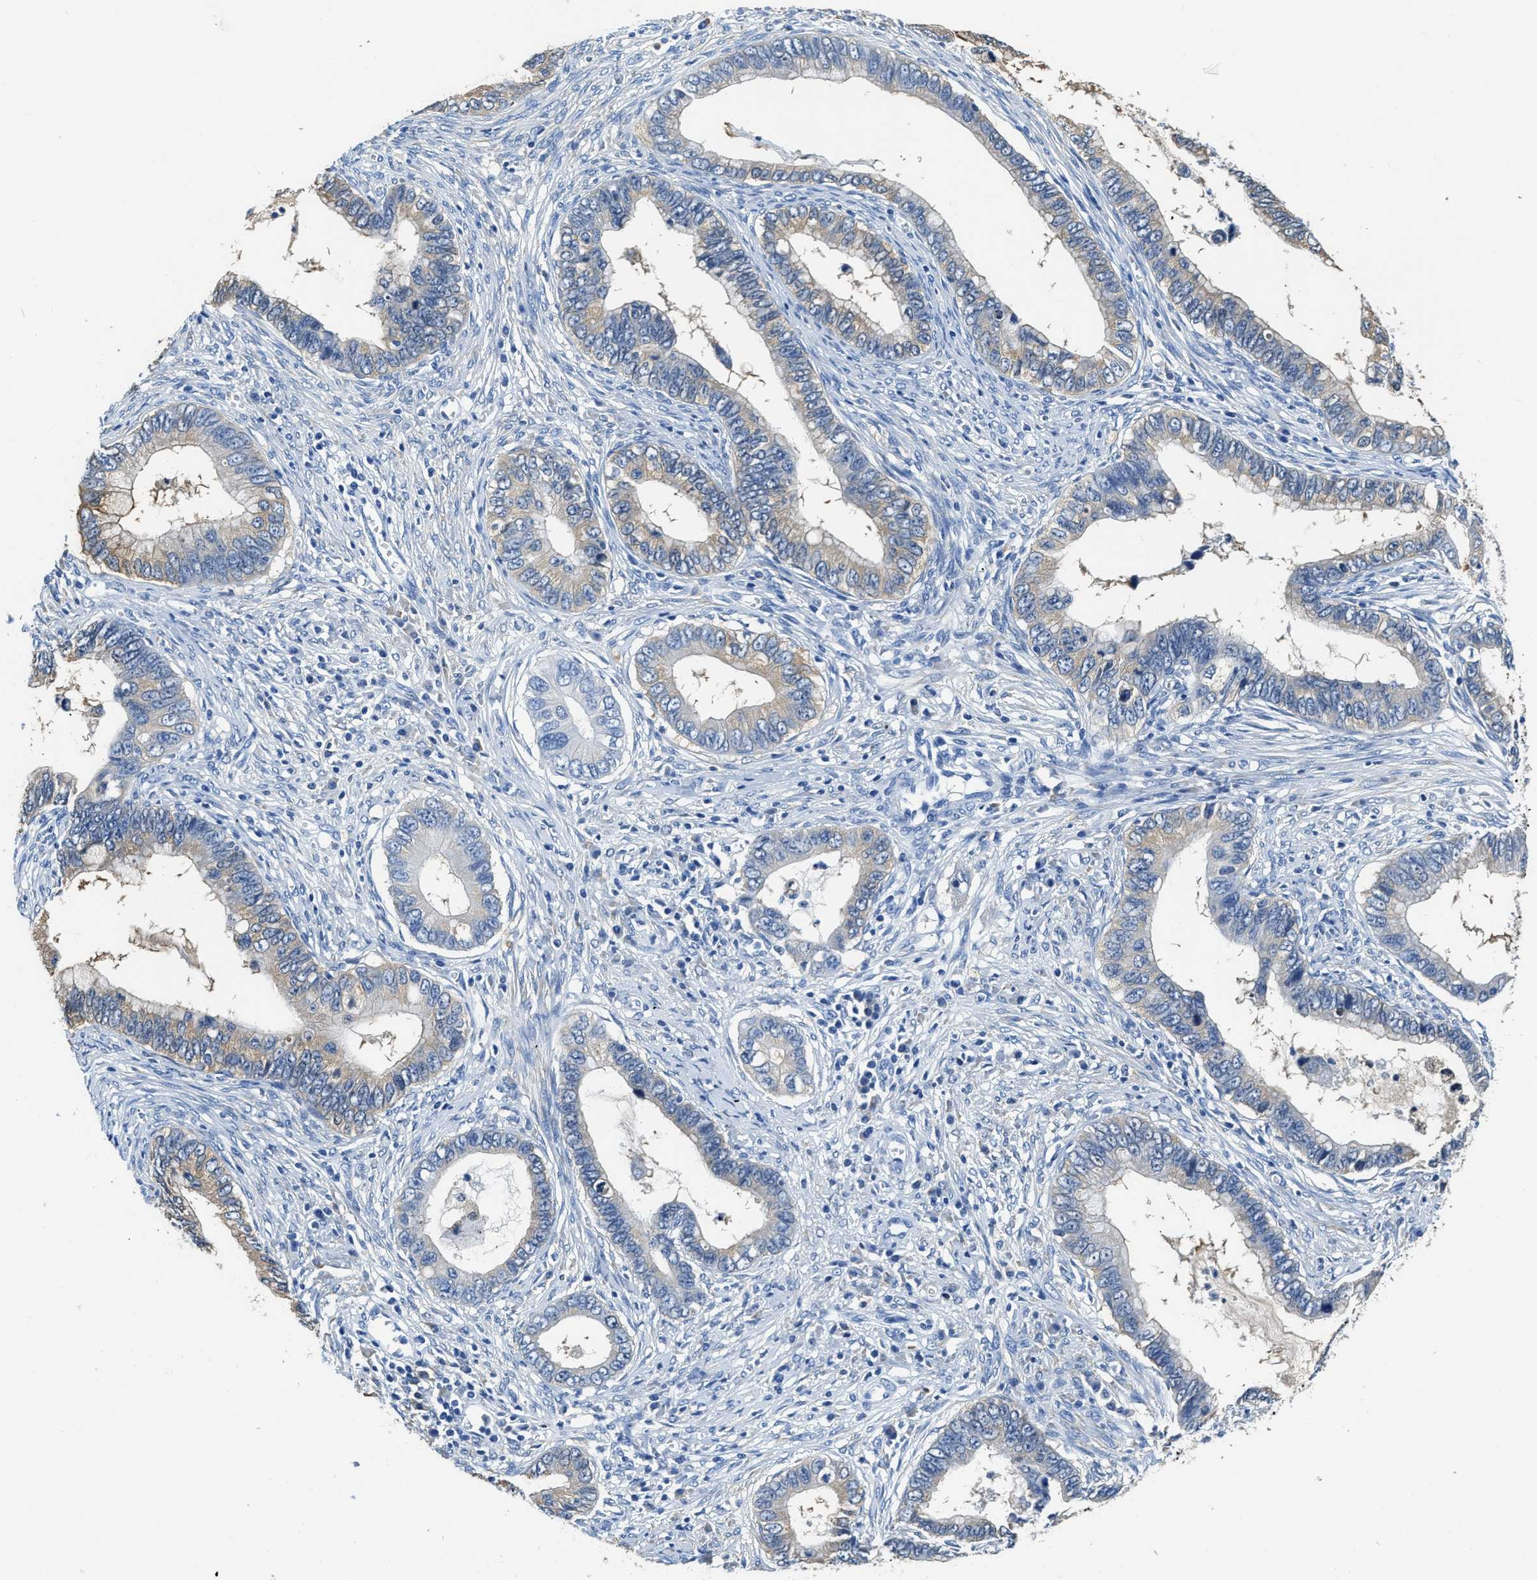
{"staining": {"intensity": "weak", "quantity": "25%-75%", "location": "cytoplasmic/membranous"}, "tissue": "cervical cancer", "cell_type": "Tumor cells", "image_type": "cancer", "snomed": [{"axis": "morphology", "description": "Adenocarcinoma, NOS"}, {"axis": "topography", "description": "Cervix"}], "caption": "A photomicrograph of human cervical adenocarcinoma stained for a protein shows weak cytoplasmic/membranous brown staining in tumor cells.", "gene": "ZDHHC13", "patient": {"sex": "female", "age": 44}}